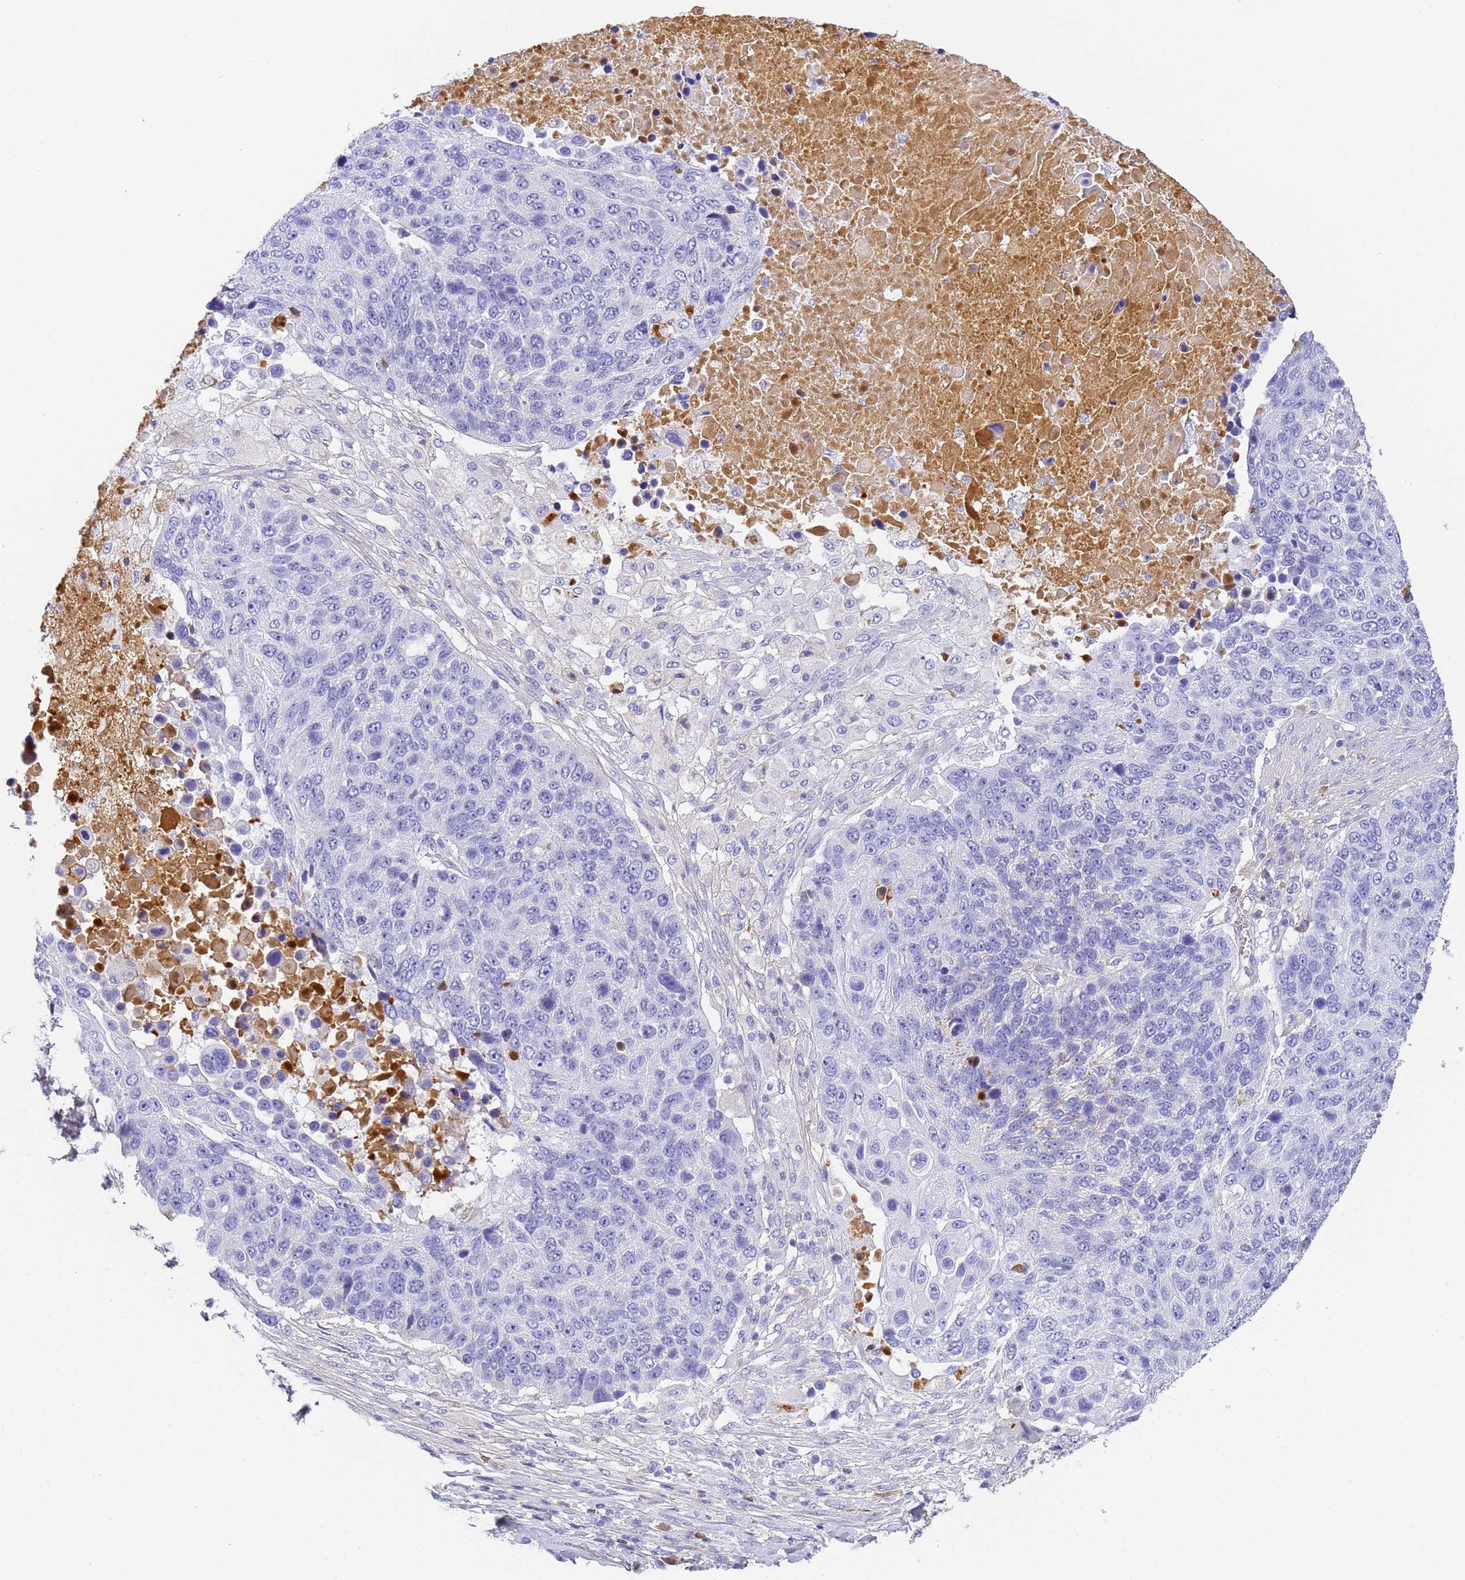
{"staining": {"intensity": "negative", "quantity": "none", "location": "none"}, "tissue": "lung cancer", "cell_type": "Tumor cells", "image_type": "cancer", "snomed": [{"axis": "morphology", "description": "Normal tissue, NOS"}, {"axis": "morphology", "description": "Squamous cell carcinoma, NOS"}, {"axis": "topography", "description": "Lymph node"}, {"axis": "topography", "description": "Lung"}], "caption": "High magnification brightfield microscopy of squamous cell carcinoma (lung) stained with DAB (brown) and counterstained with hematoxylin (blue): tumor cells show no significant staining.", "gene": "CFHR2", "patient": {"sex": "male", "age": 66}}